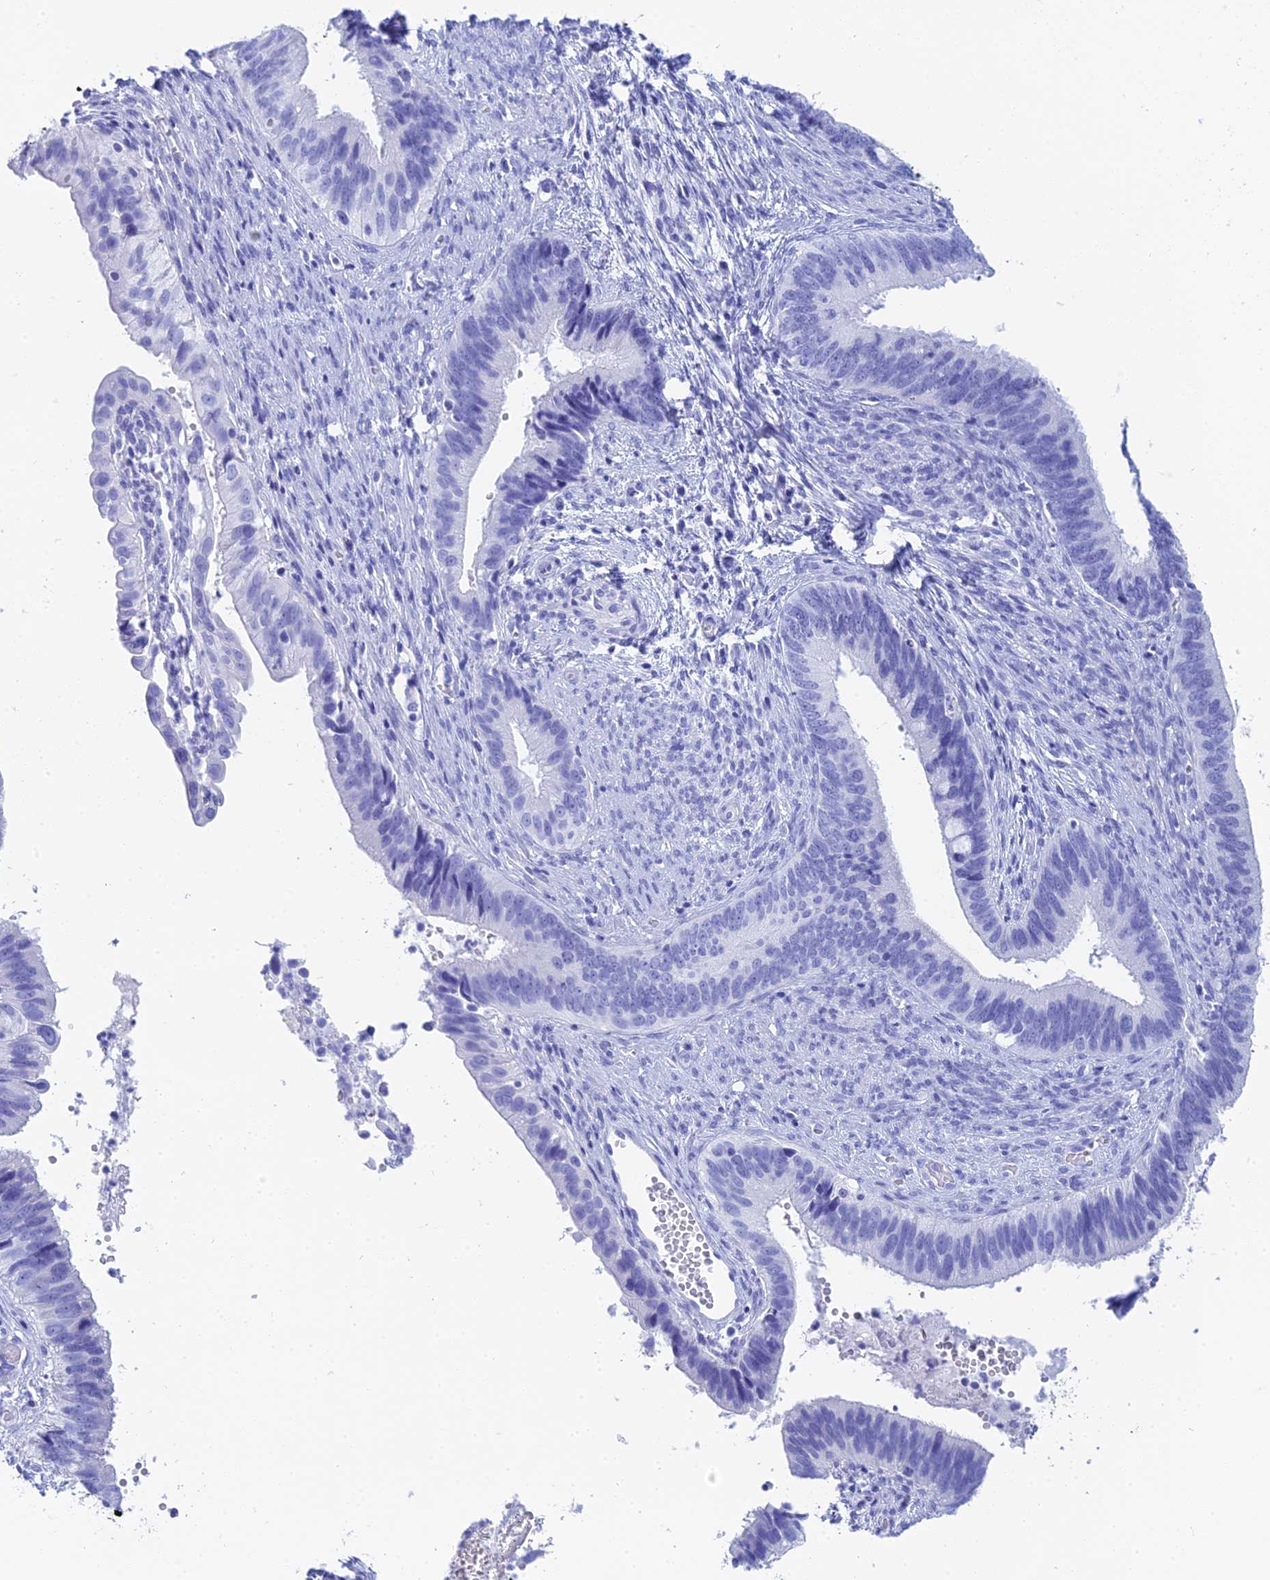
{"staining": {"intensity": "negative", "quantity": "none", "location": "none"}, "tissue": "cervical cancer", "cell_type": "Tumor cells", "image_type": "cancer", "snomed": [{"axis": "morphology", "description": "Adenocarcinoma, NOS"}, {"axis": "topography", "description": "Cervix"}], "caption": "There is no significant staining in tumor cells of adenocarcinoma (cervical).", "gene": "TEX101", "patient": {"sex": "female", "age": 42}}